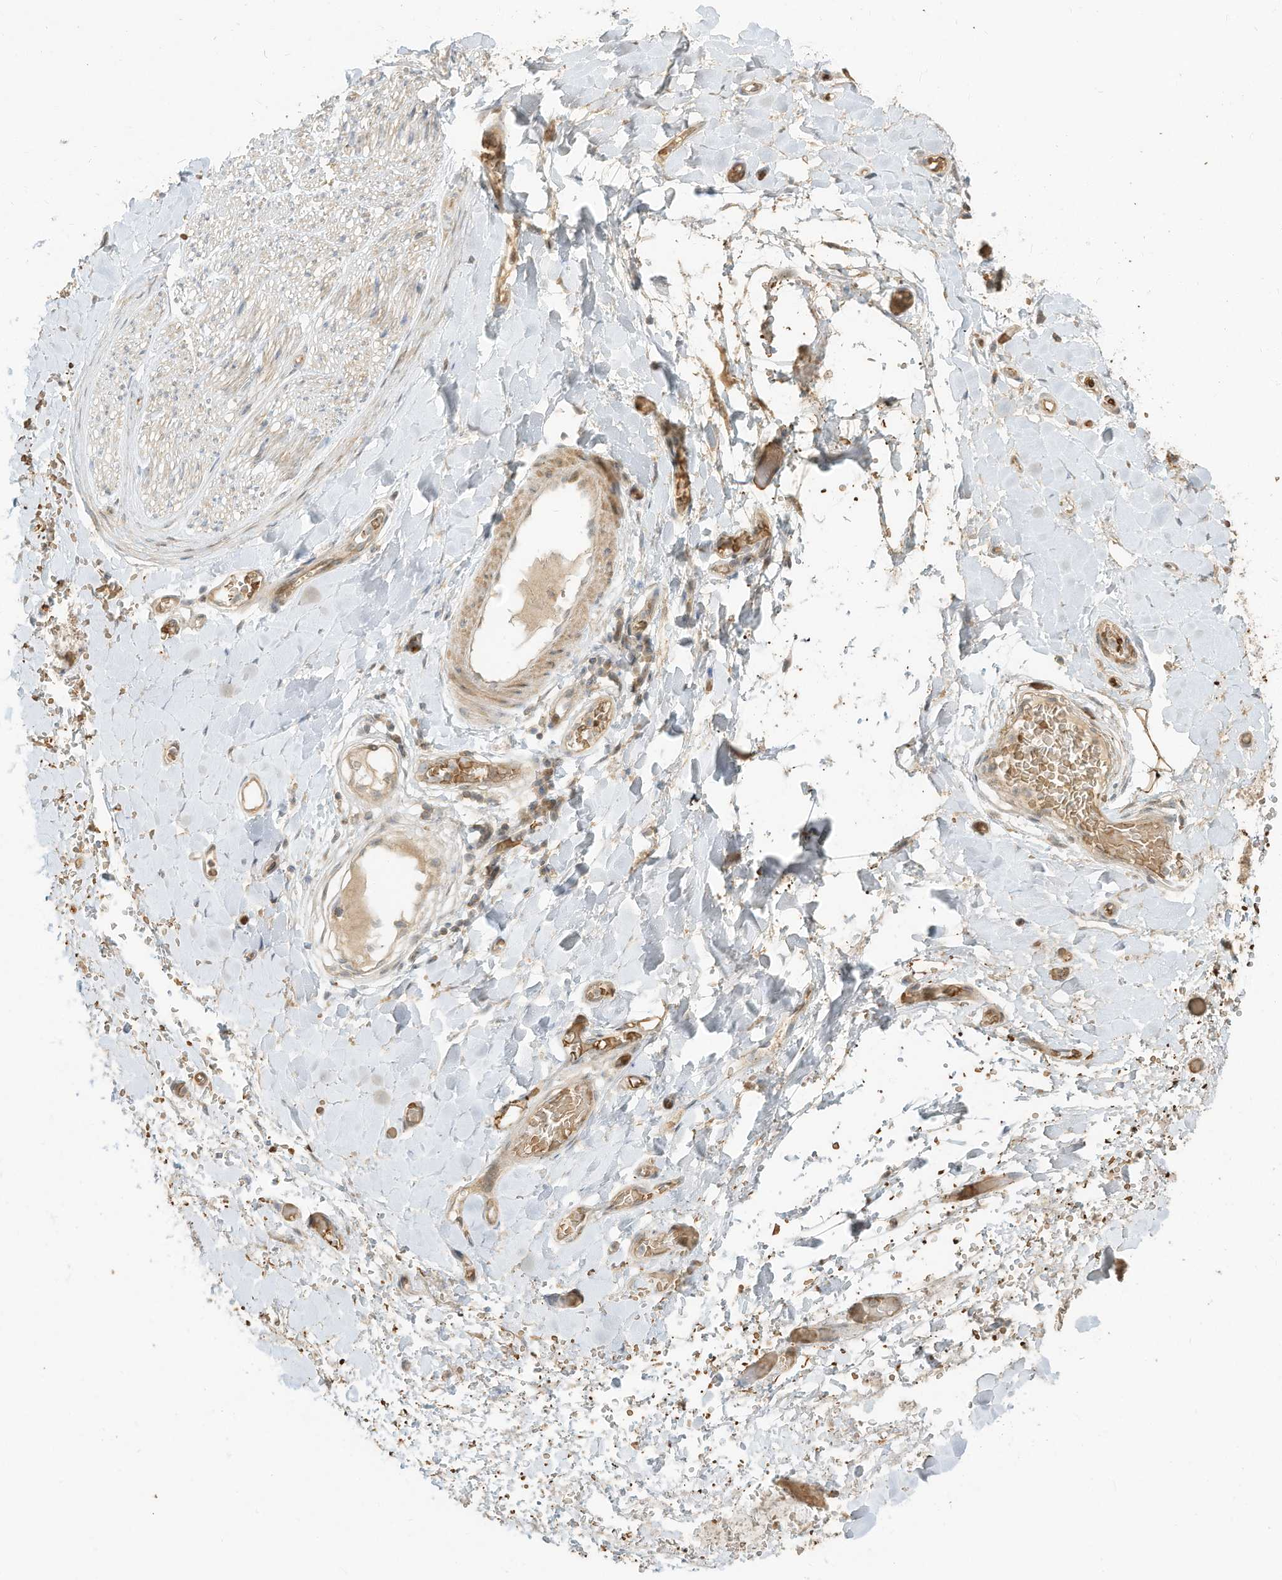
{"staining": {"intensity": "strong", "quantity": ">75%", "location": "cytoplasmic/membranous"}, "tissue": "adipose tissue", "cell_type": "Adipocytes", "image_type": "normal", "snomed": [{"axis": "morphology", "description": "Normal tissue, NOS"}, {"axis": "morphology", "description": "Adenocarcinoma, NOS"}, {"axis": "topography", "description": "Stomach, upper"}, {"axis": "topography", "description": "Peripheral nerve tissue"}], "caption": "This image exhibits immunohistochemistry (IHC) staining of normal adipose tissue, with high strong cytoplasmic/membranous expression in about >75% of adipocytes.", "gene": "OFD1", "patient": {"sex": "male", "age": 62}}